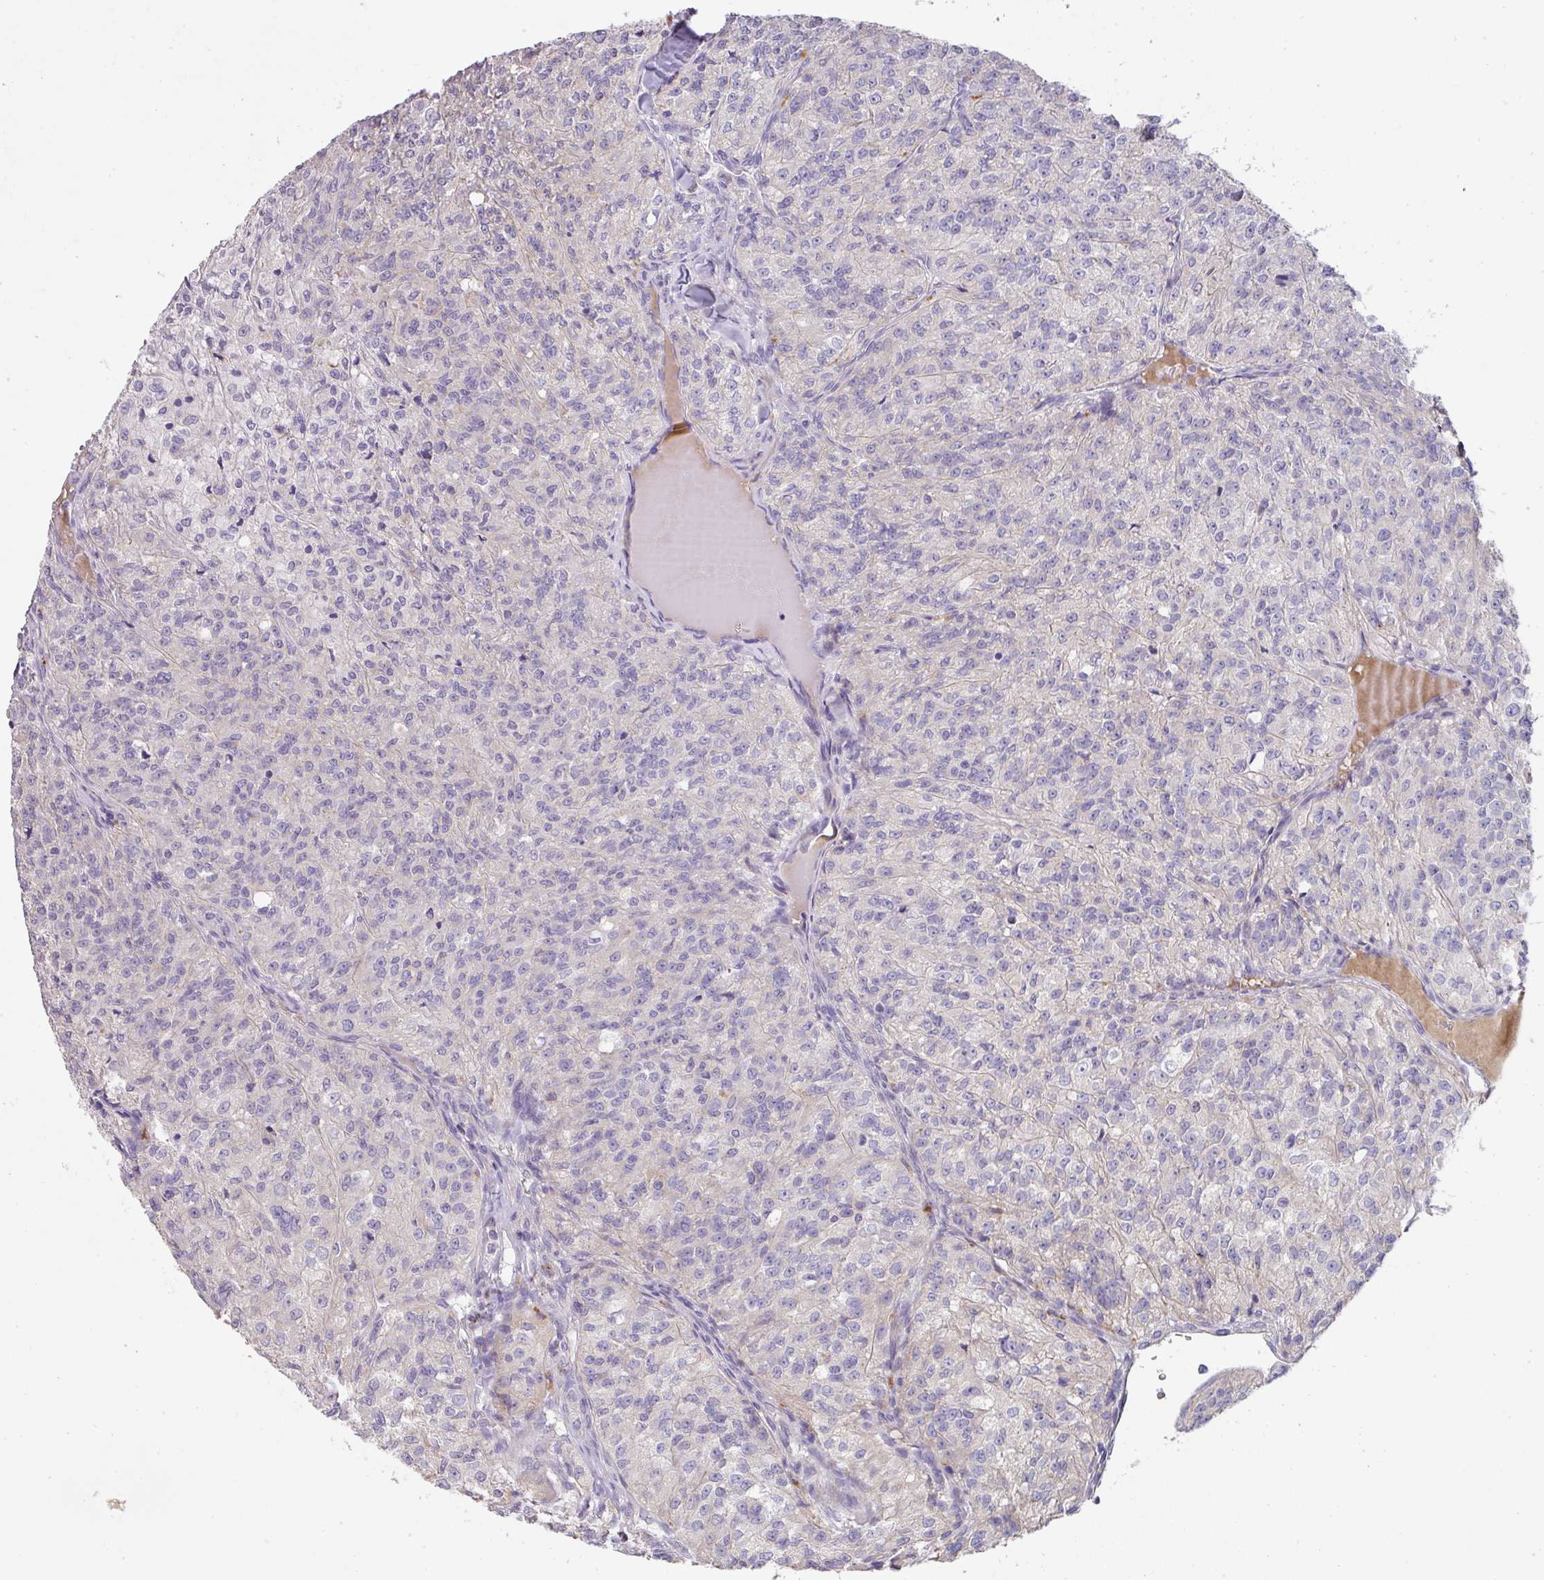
{"staining": {"intensity": "negative", "quantity": "none", "location": "none"}, "tissue": "renal cancer", "cell_type": "Tumor cells", "image_type": "cancer", "snomed": [{"axis": "morphology", "description": "Adenocarcinoma, NOS"}, {"axis": "topography", "description": "Kidney"}], "caption": "IHC photomicrograph of renal cancer stained for a protein (brown), which exhibits no positivity in tumor cells.", "gene": "ZNF266", "patient": {"sex": "female", "age": 63}}